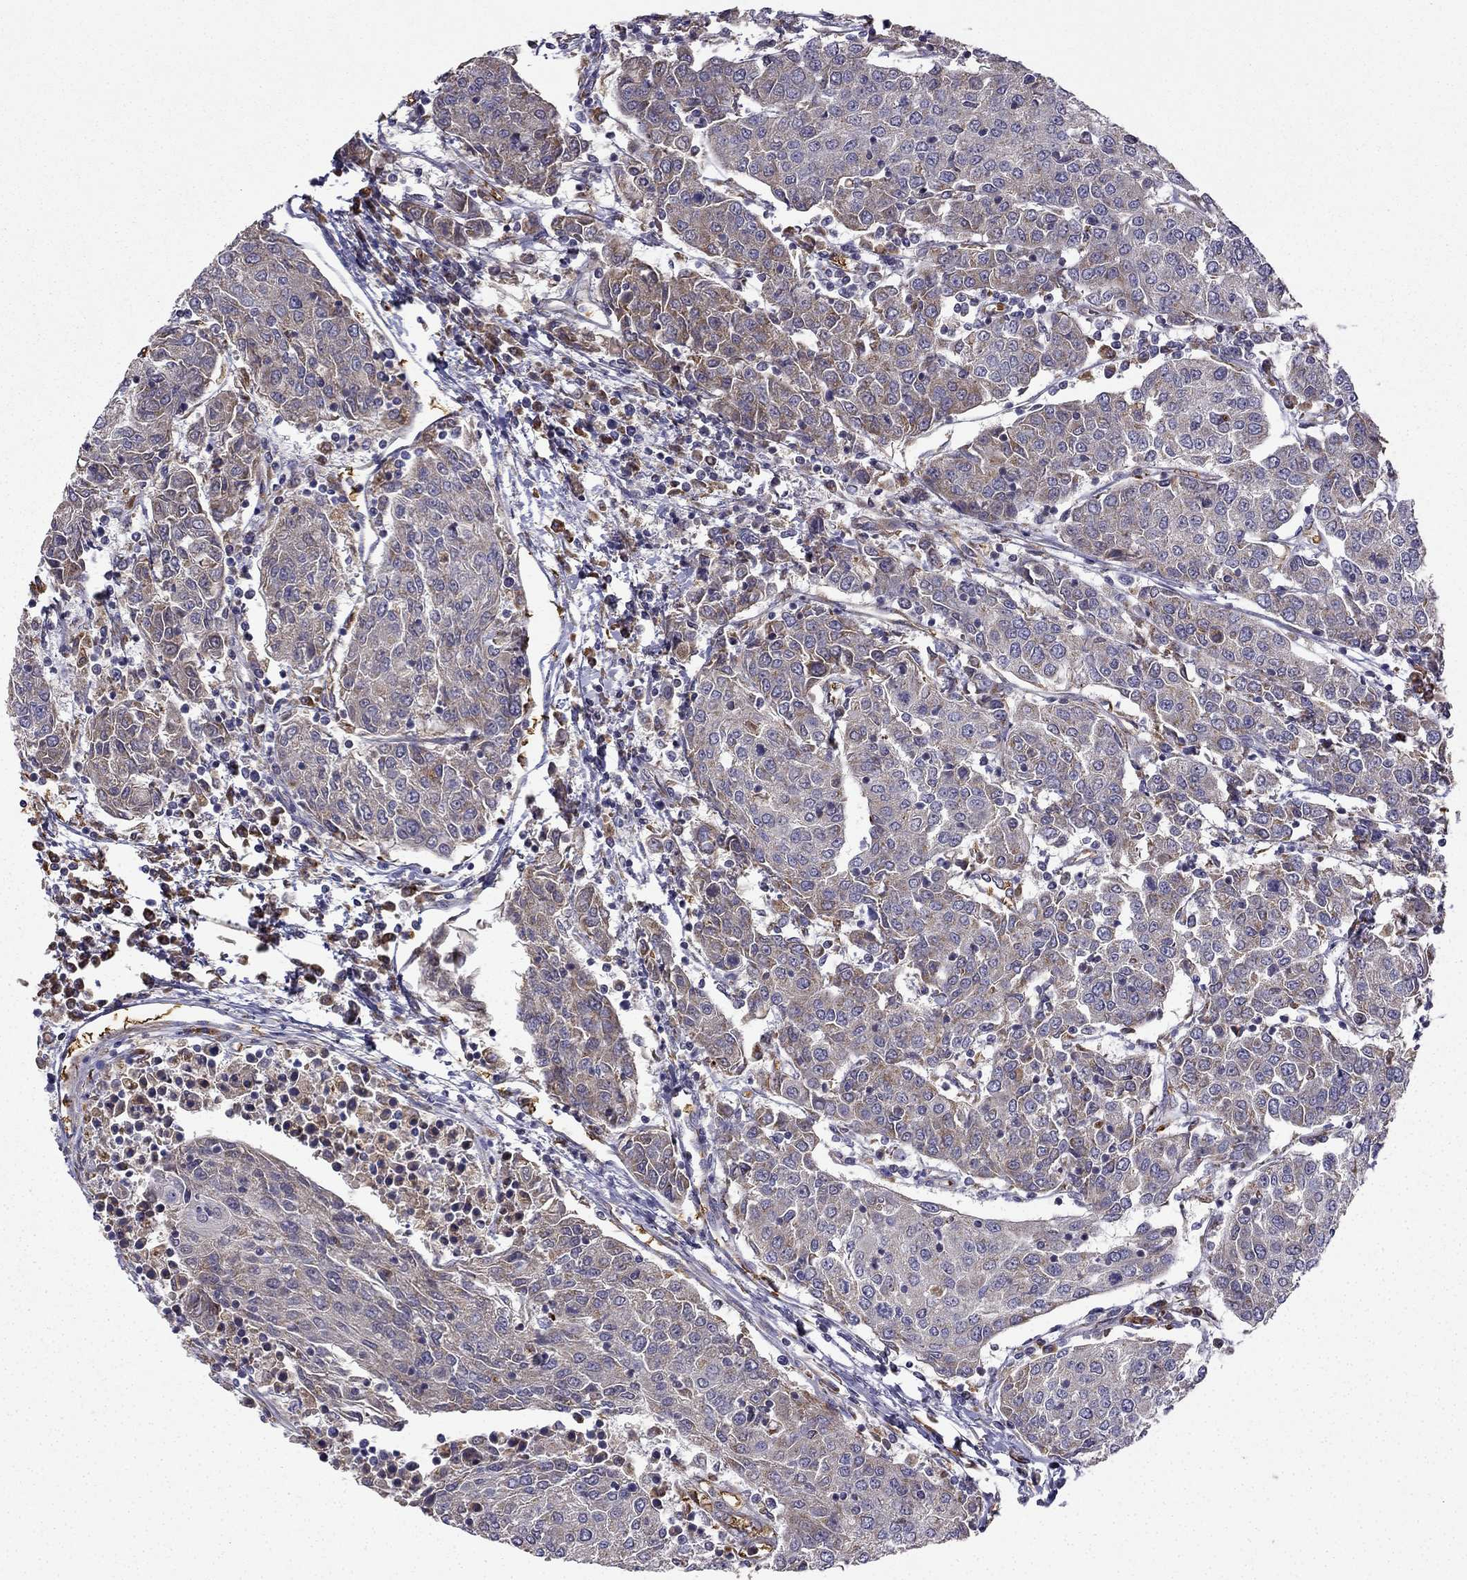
{"staining": {"intensity": "moderate", "quantity": "<25%", "location": "cytoplasmic/membranous"}, "tissue": "urothelial cancer", "cell_type": "Tumor cells", "image_type": "cancer", "snomed": [{"axis": "morphology", "description": "Urothelial carcinoma, High grade"}, {"axis": "topography", "description": "Urinary bladder"}], "caption": "The image reveals a brown stain indicating the presence of a protein in the cytoplasmic/membranous of tumor cells in urothelial cancer. Nuclei are stained in blue.", "gene": "B4GALT7", "patient": {"sex": "female", "age": 85}}